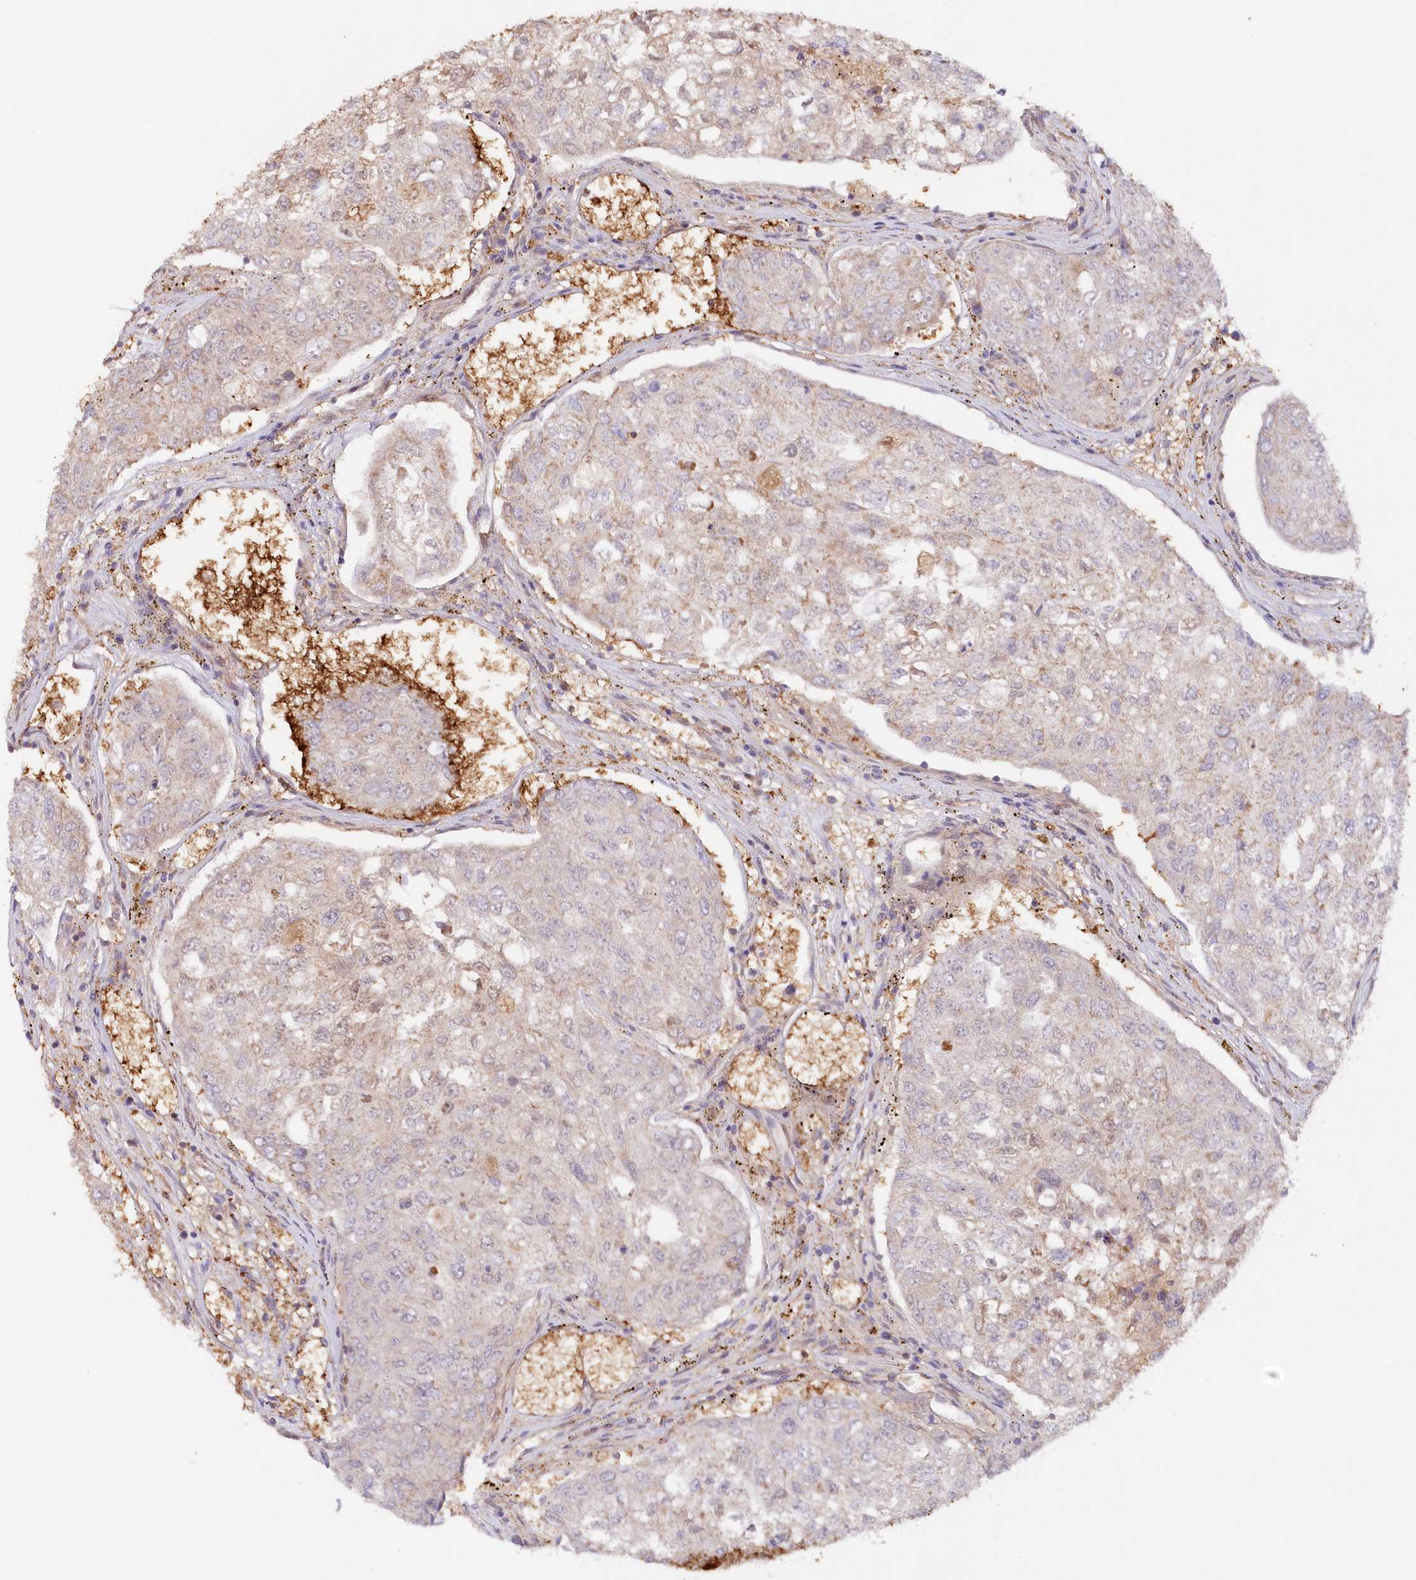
{"staining": {"intensity": "negative", "quantity": "none", "location": "none"}, "tissue": "urothelial cancer", "cell_type": "Tumor cells", "image_type": "cancer", "snomed": [{"axis": "morphology", "description": "Urothelial carcinoma, High grade"}, {"axis": "topography", "description": "Lymph node"}, {"axis": "topography", "description": "Urinary bladder"}], "caption": "Tumor cells show no significant protein positivity in urothelial cancer. Nuclei are stained in blue.", "gene": "GBE1", "patient": {"sex": "male", "age": 51}}